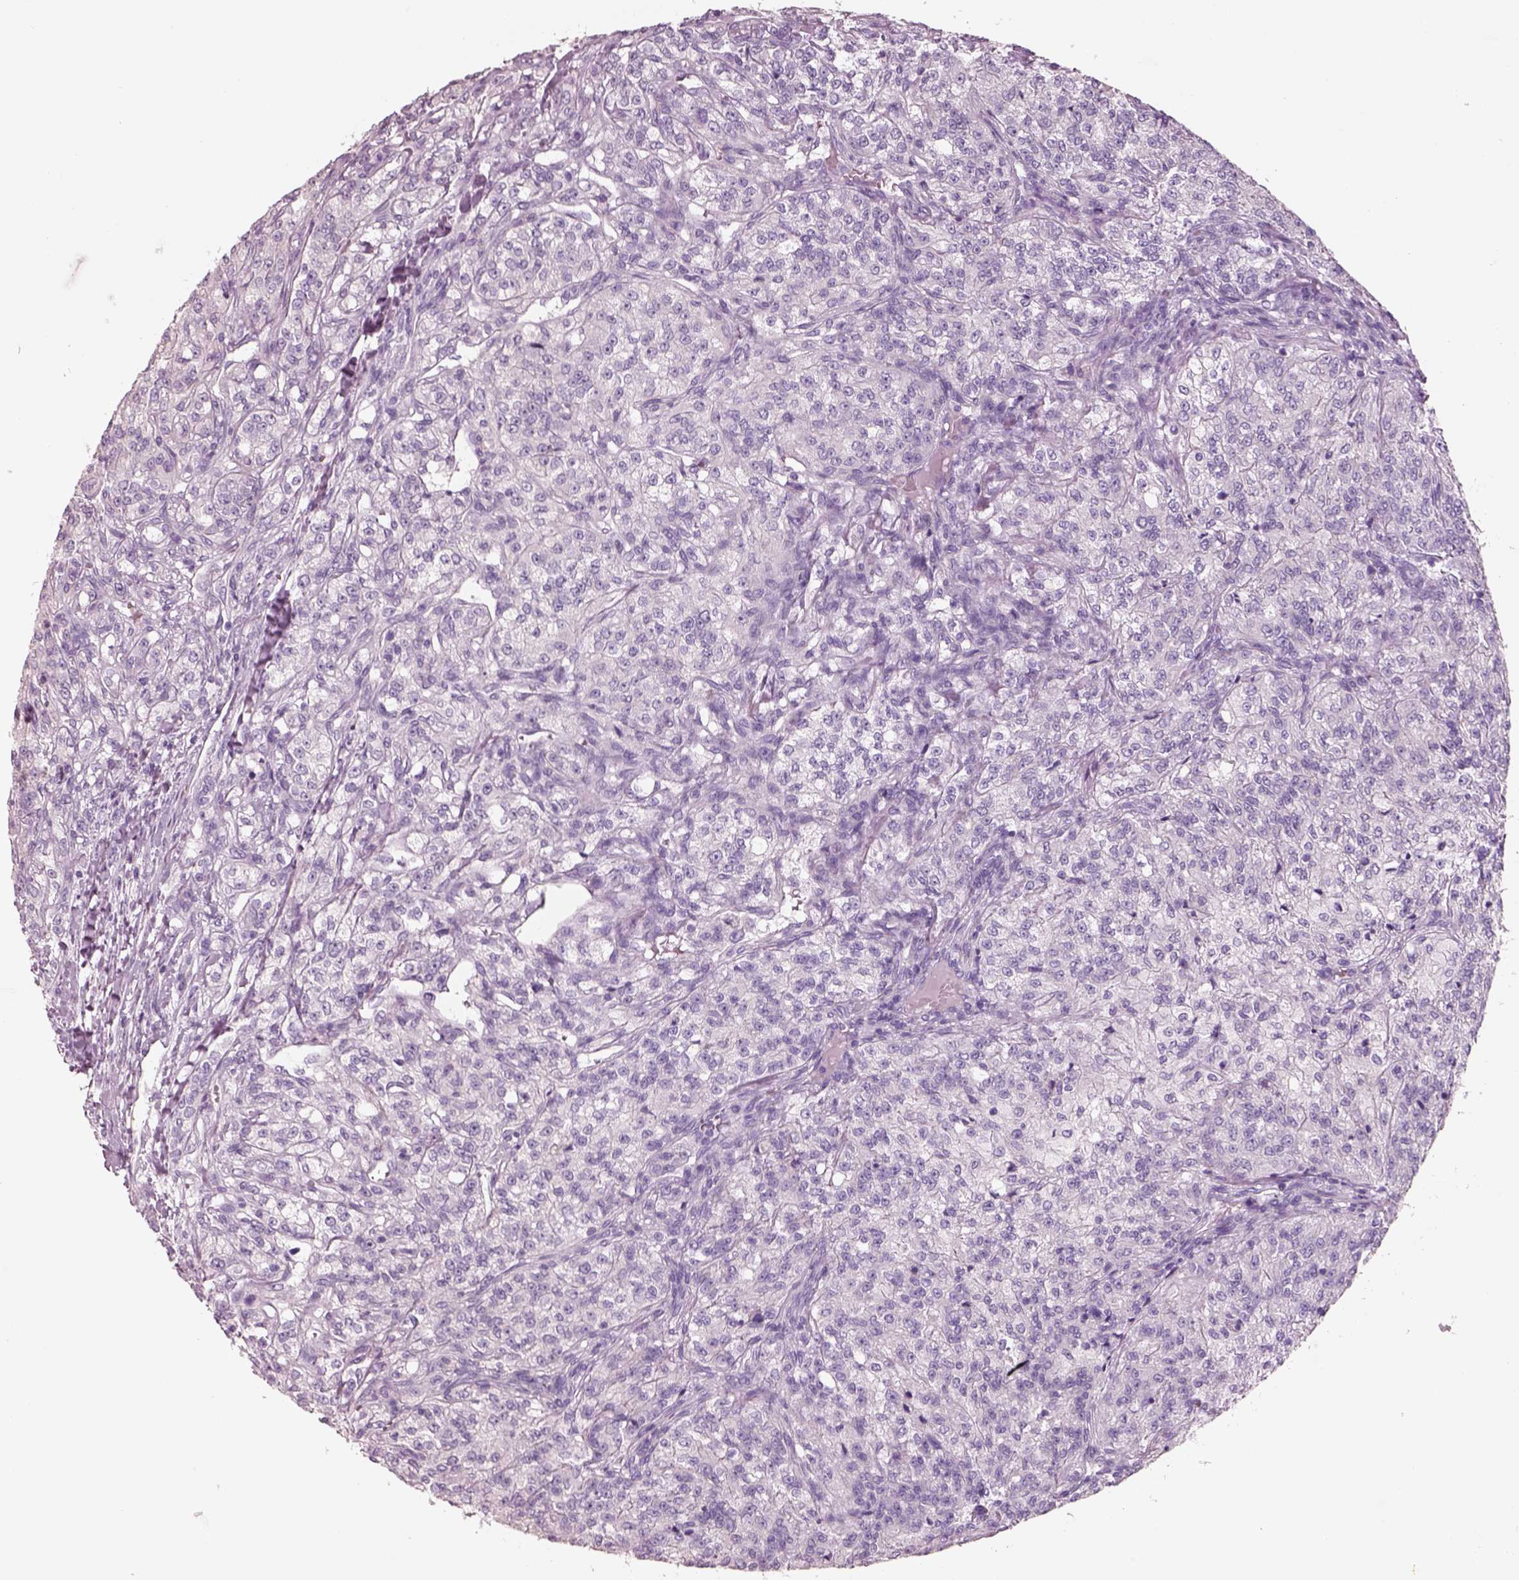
{"staining": {"intensity": "negative", "quantity": "none", "location": "none"}, "tissue": "renal cancer", "cell_type": "Tumor cells", "image_type": "cancer", "snomed": [{"axis": "morphology", "description": "Adenocarcinoma, NOS"}, {"axis": "topography", "description": "Kidney"}], "caption": "Renal cancer (adenocarcinoma) was stained to show a protein in brown. There is no significant positivity in tumor cells.", "gene": "PNOC", "patient": {"sex": "female", "age": 63}}